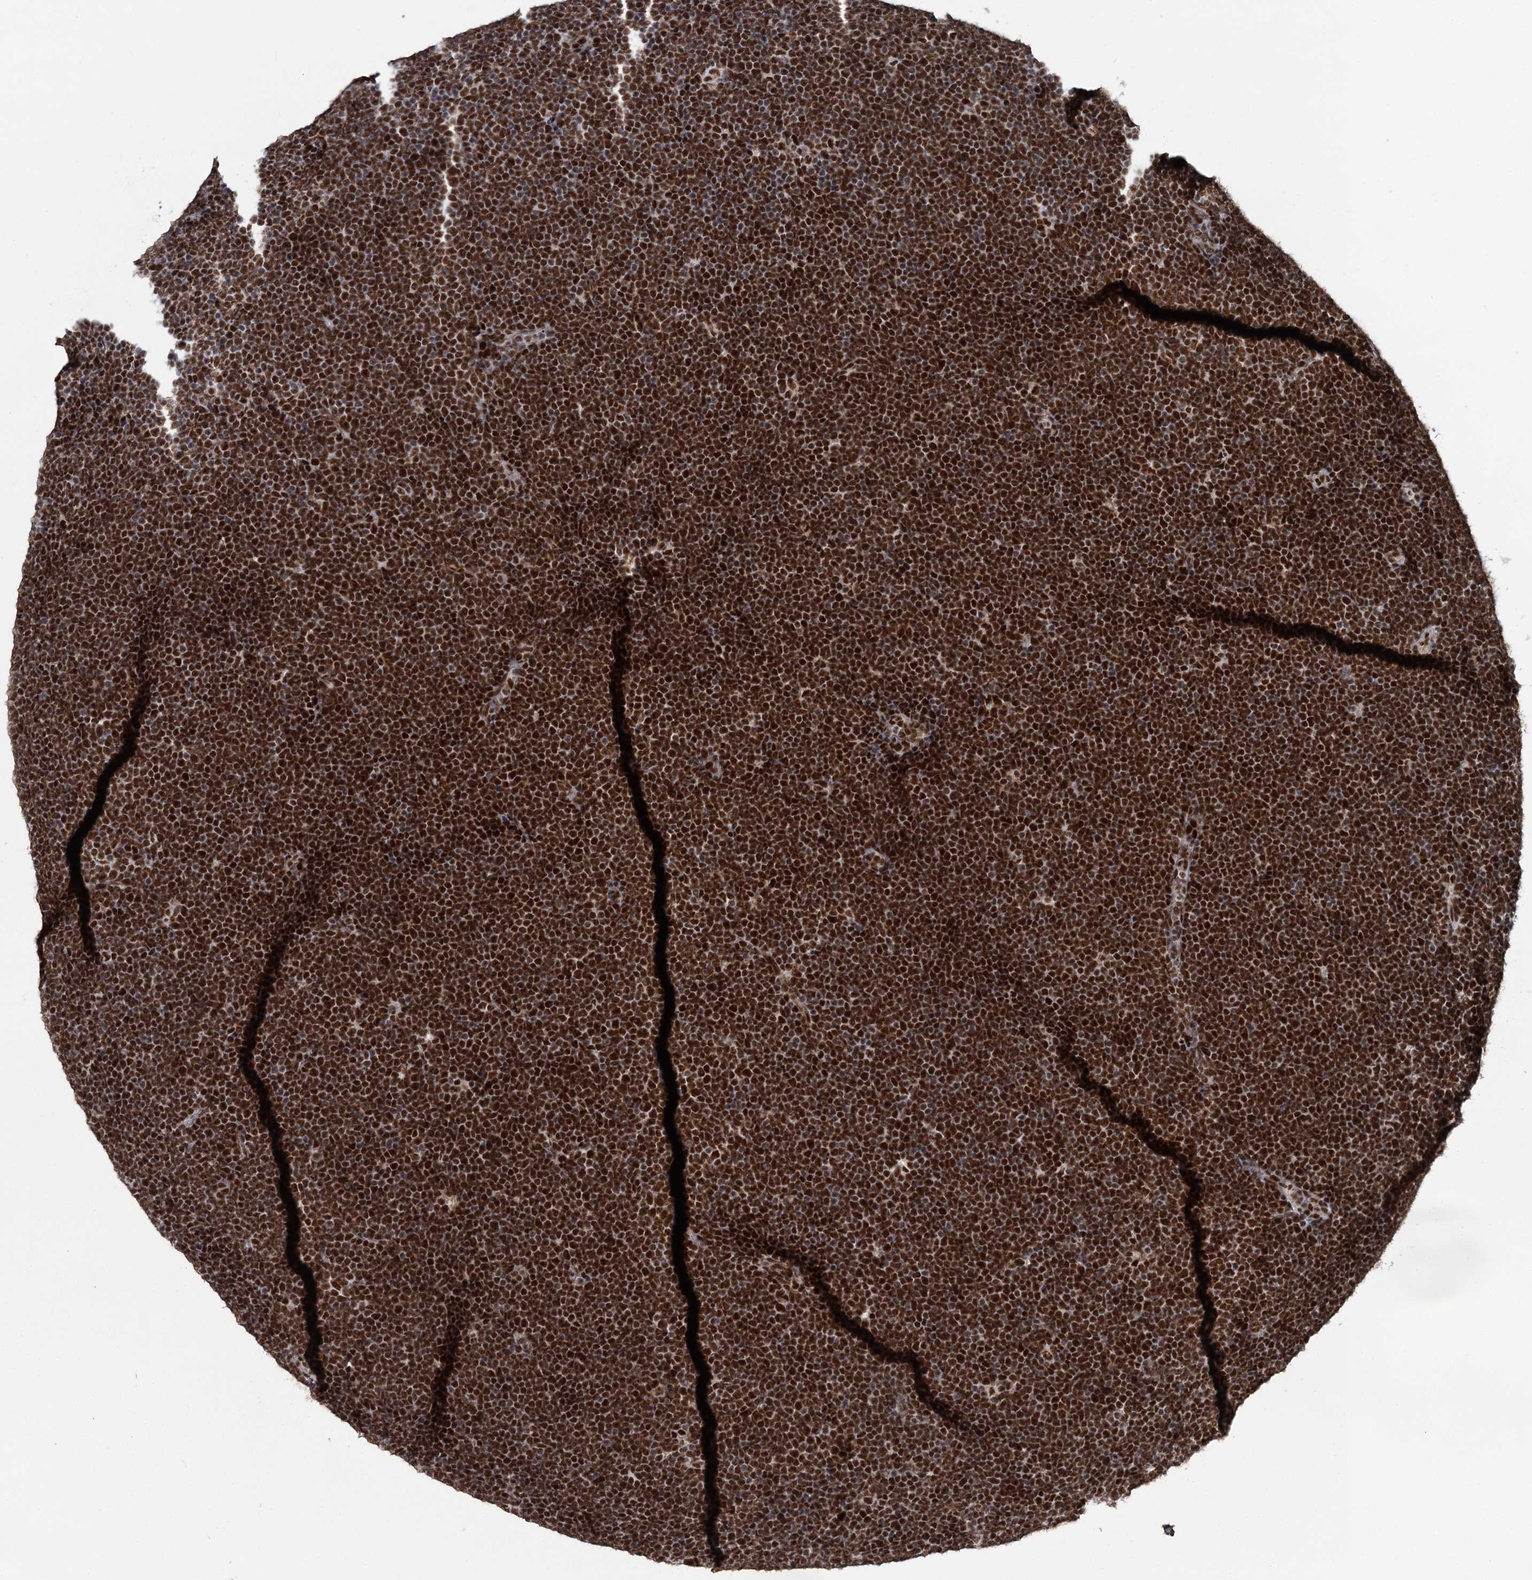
{"staining": {"intensity": "strong", "quantity": ">75%", "location": "nuclear"}, "tissue": "lymphoma", "cell_type": "Tumor cells", "image_type": "cancer", "snomed": [{"axis": "morphology", "description": "Malignant lymphoma, non-Hodgkin's type, High grade"}, {"axis": "topography", "description": "Lymph node"}], "caption": "Immunohistochemical staining of human lymphoma reveals high levels of strong nuclear protein positivity in about >75% of tumor cells.", "gene": "WBP4", "patient": {"sex": "male", "age": 13}}